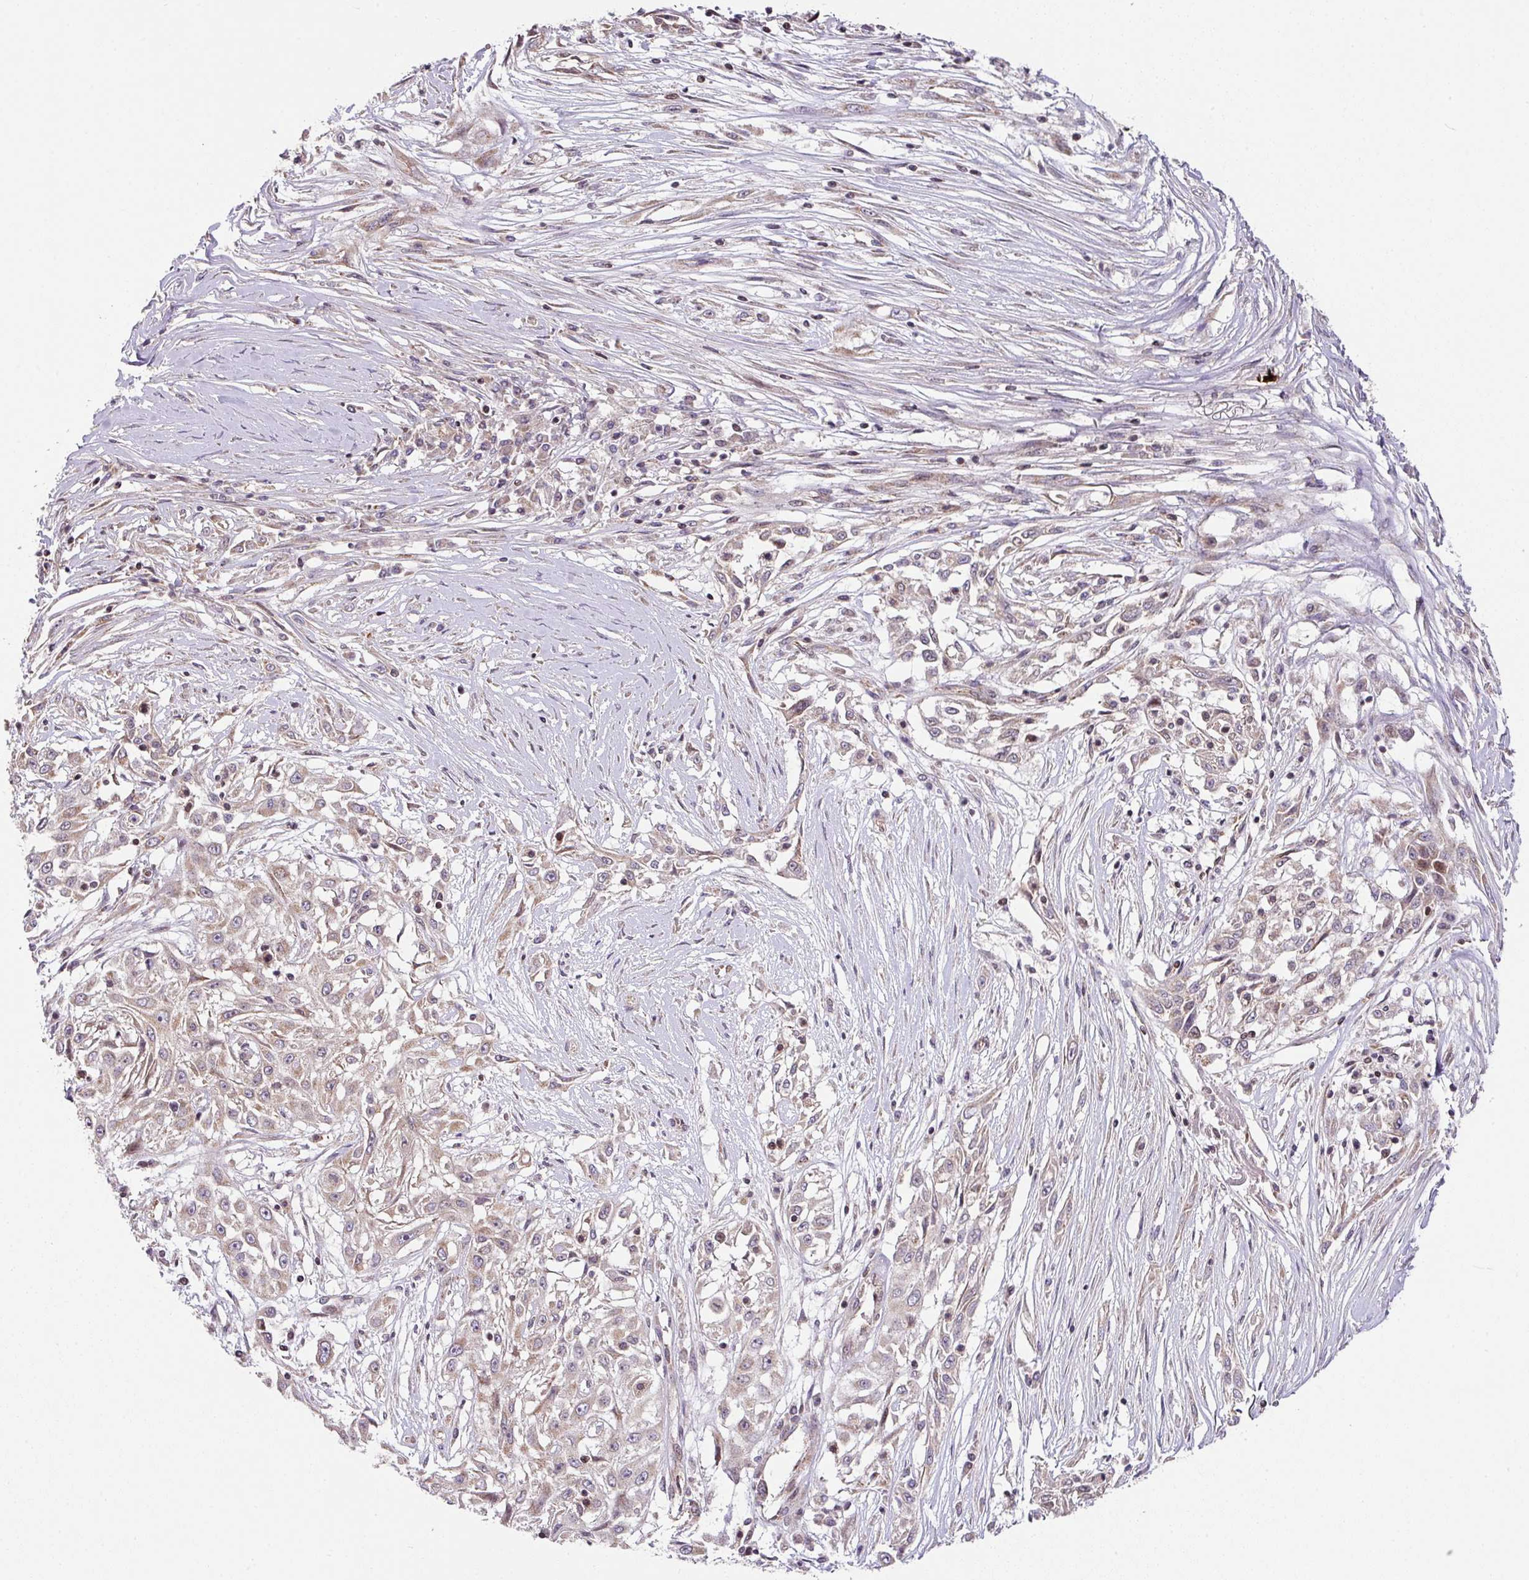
{"staining": {"intensity": "weak", "quantity": "25%-75%", "location": "cytoplasmic/membranous"}, "tissue": "skin cancer", "cell_type": "Tumor cells", "image_type": "cancer", "snomed": [{"axis": "morphology", "description": "Squamous cell carcinoma, NOS"}, {"axis": "morphology", "description": "Squamous cell carcinoma, metastatic, NOS"}, {"axis": "topography", "description": "Skin"}, {"axis": "topography", "description": "Lymph node"}], "caption": "The immunohistochemical stain labels weak cytoplasmic/membranous staining in tumor cells of skin cancer (squamous cell carcinoma) tissue. (DAB = brown stain, brightfield microscopy at high magnification).", "gene": "PLK1", "patient": {"sex": "male", "age": 75}}